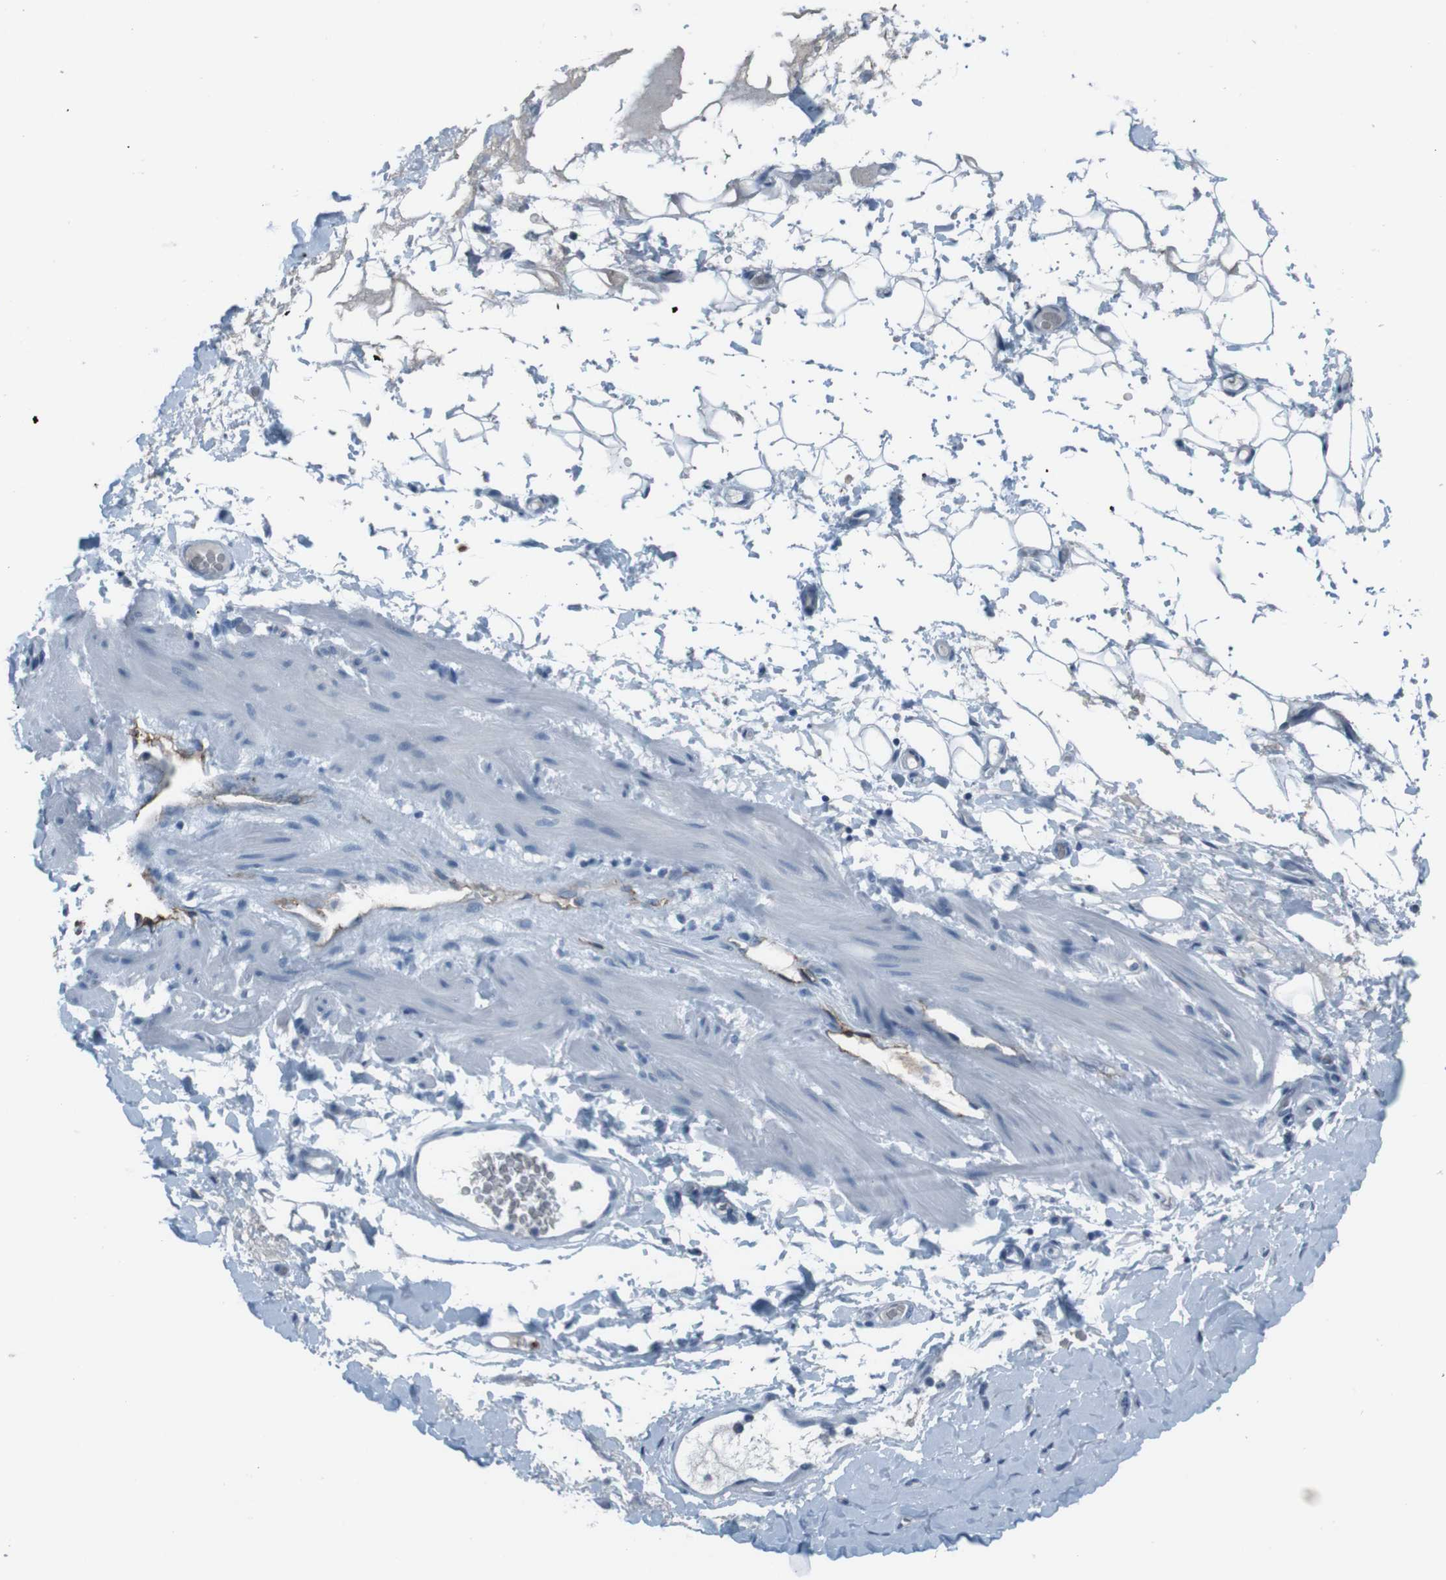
{"staining": {"intensity": "negative", "quantity": "none", "location": "none"}, "tissue": "adipose tissue", "cell_type": "Adipocytes", "image_type": "normal", "snomed": [{"axis": "morphology", "description": "Normal tissue, NOS"}, {"axis": "morphology", "description": "Adenocarcinoma, NOS"}, {"axis": "topography", "description": "Esophagus"}], "caption": "Immunohistochemistry of unremarkable adipose tissue displays no staining in adipocytes. (DAB immunohistochemistry (IHC), high magnification).", "gene": "ST6GAL1", "patient": {"sex": "male", "age": 62}}